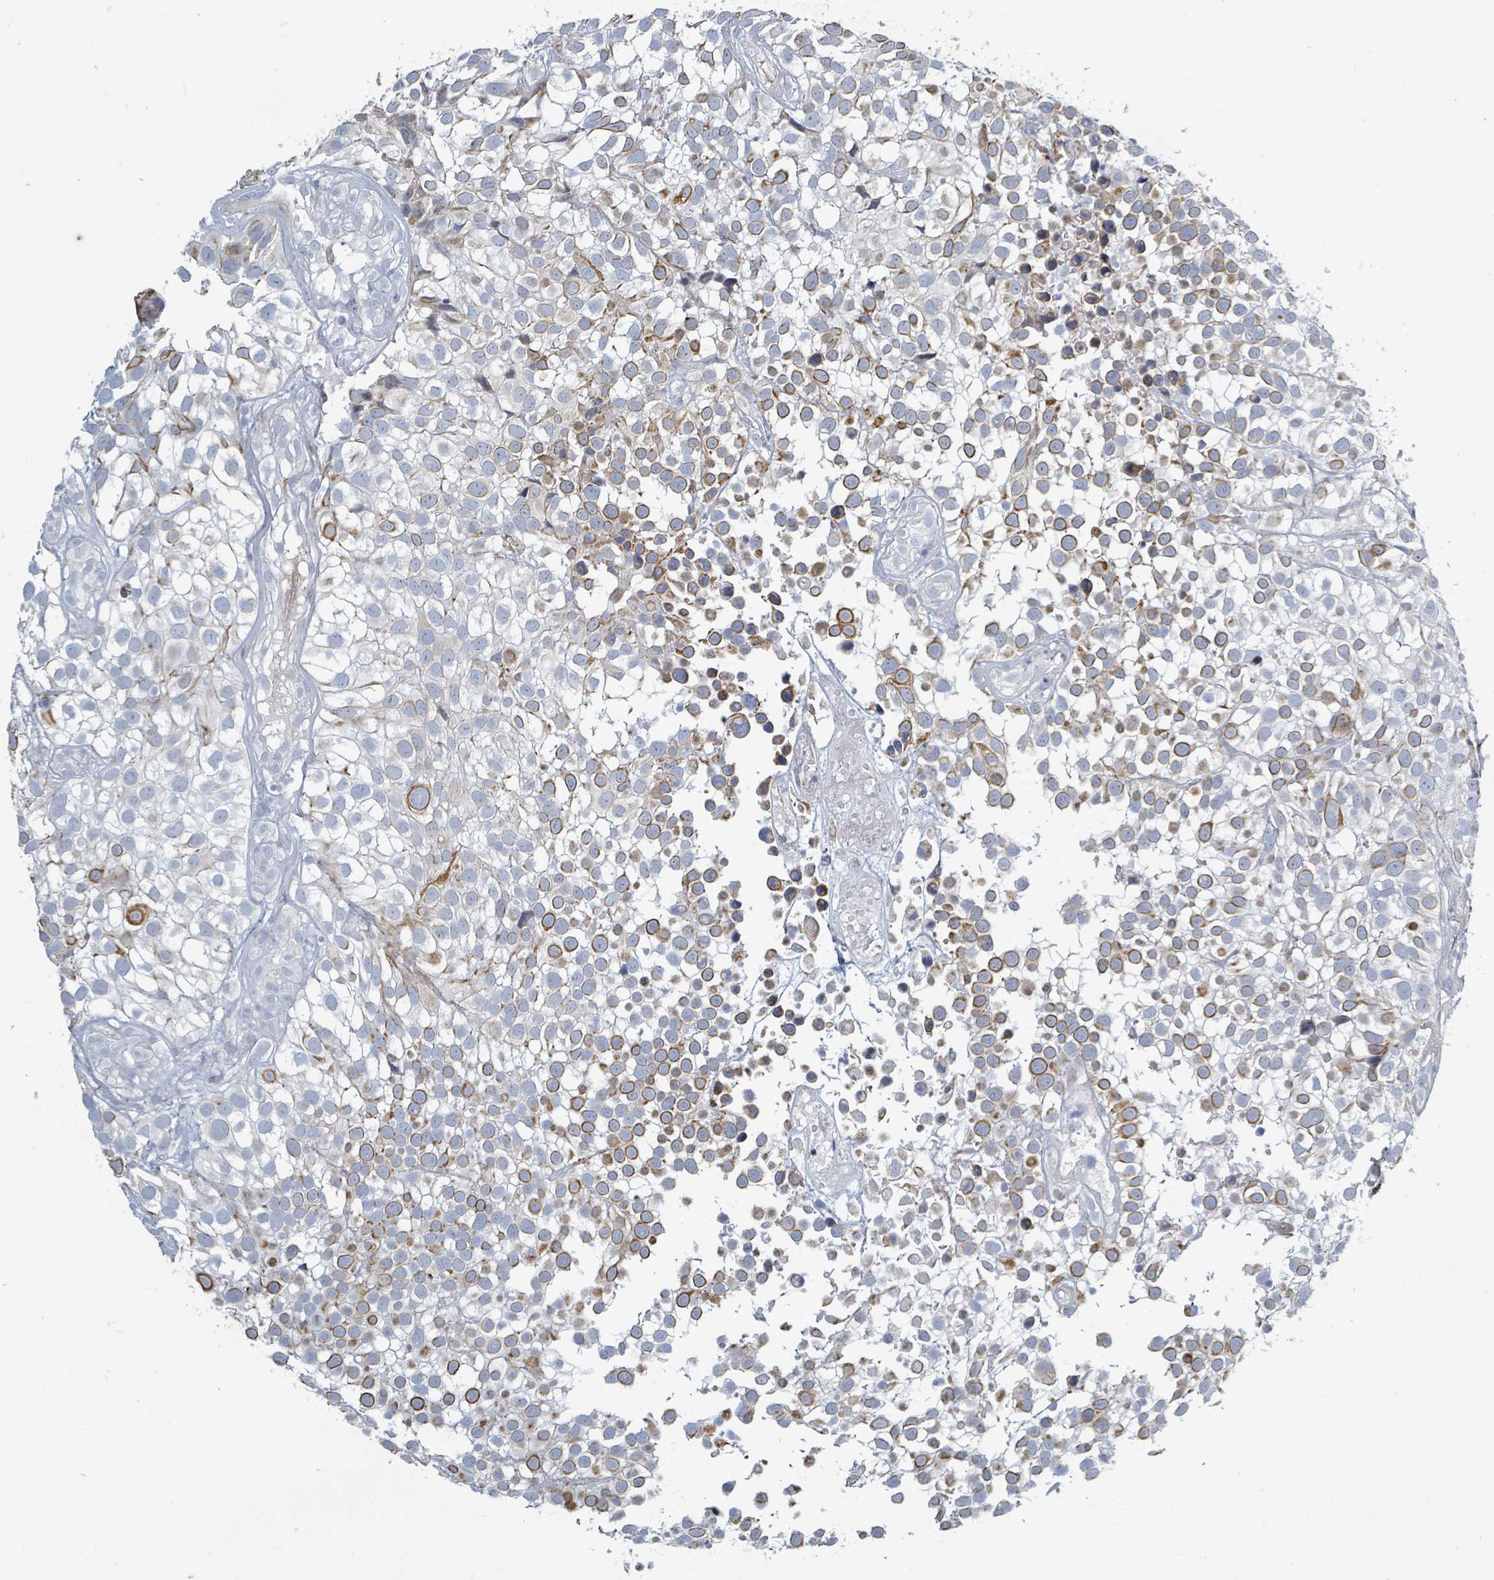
{"staining": {"intensity": "moderate", "quantity": "<25%", "location": "cytoplasmic/membranous"}, "tissue": "urothelial cancer", "cell_type": "Tumor cells", "image_type": "cancer", "snomed": [{"axis": "morphology", "description": "Urothelial carcinoma, High grade"}, {"axis": "topography", "description": "Urinary bladder"}], "caption": "A brown stain shows moderate cytoplasmic/membranous expression of a protein in human urothelial cancer tumor cells.", "gene": "RAB33B", "patient": {"sex": "male", "age": 56}}